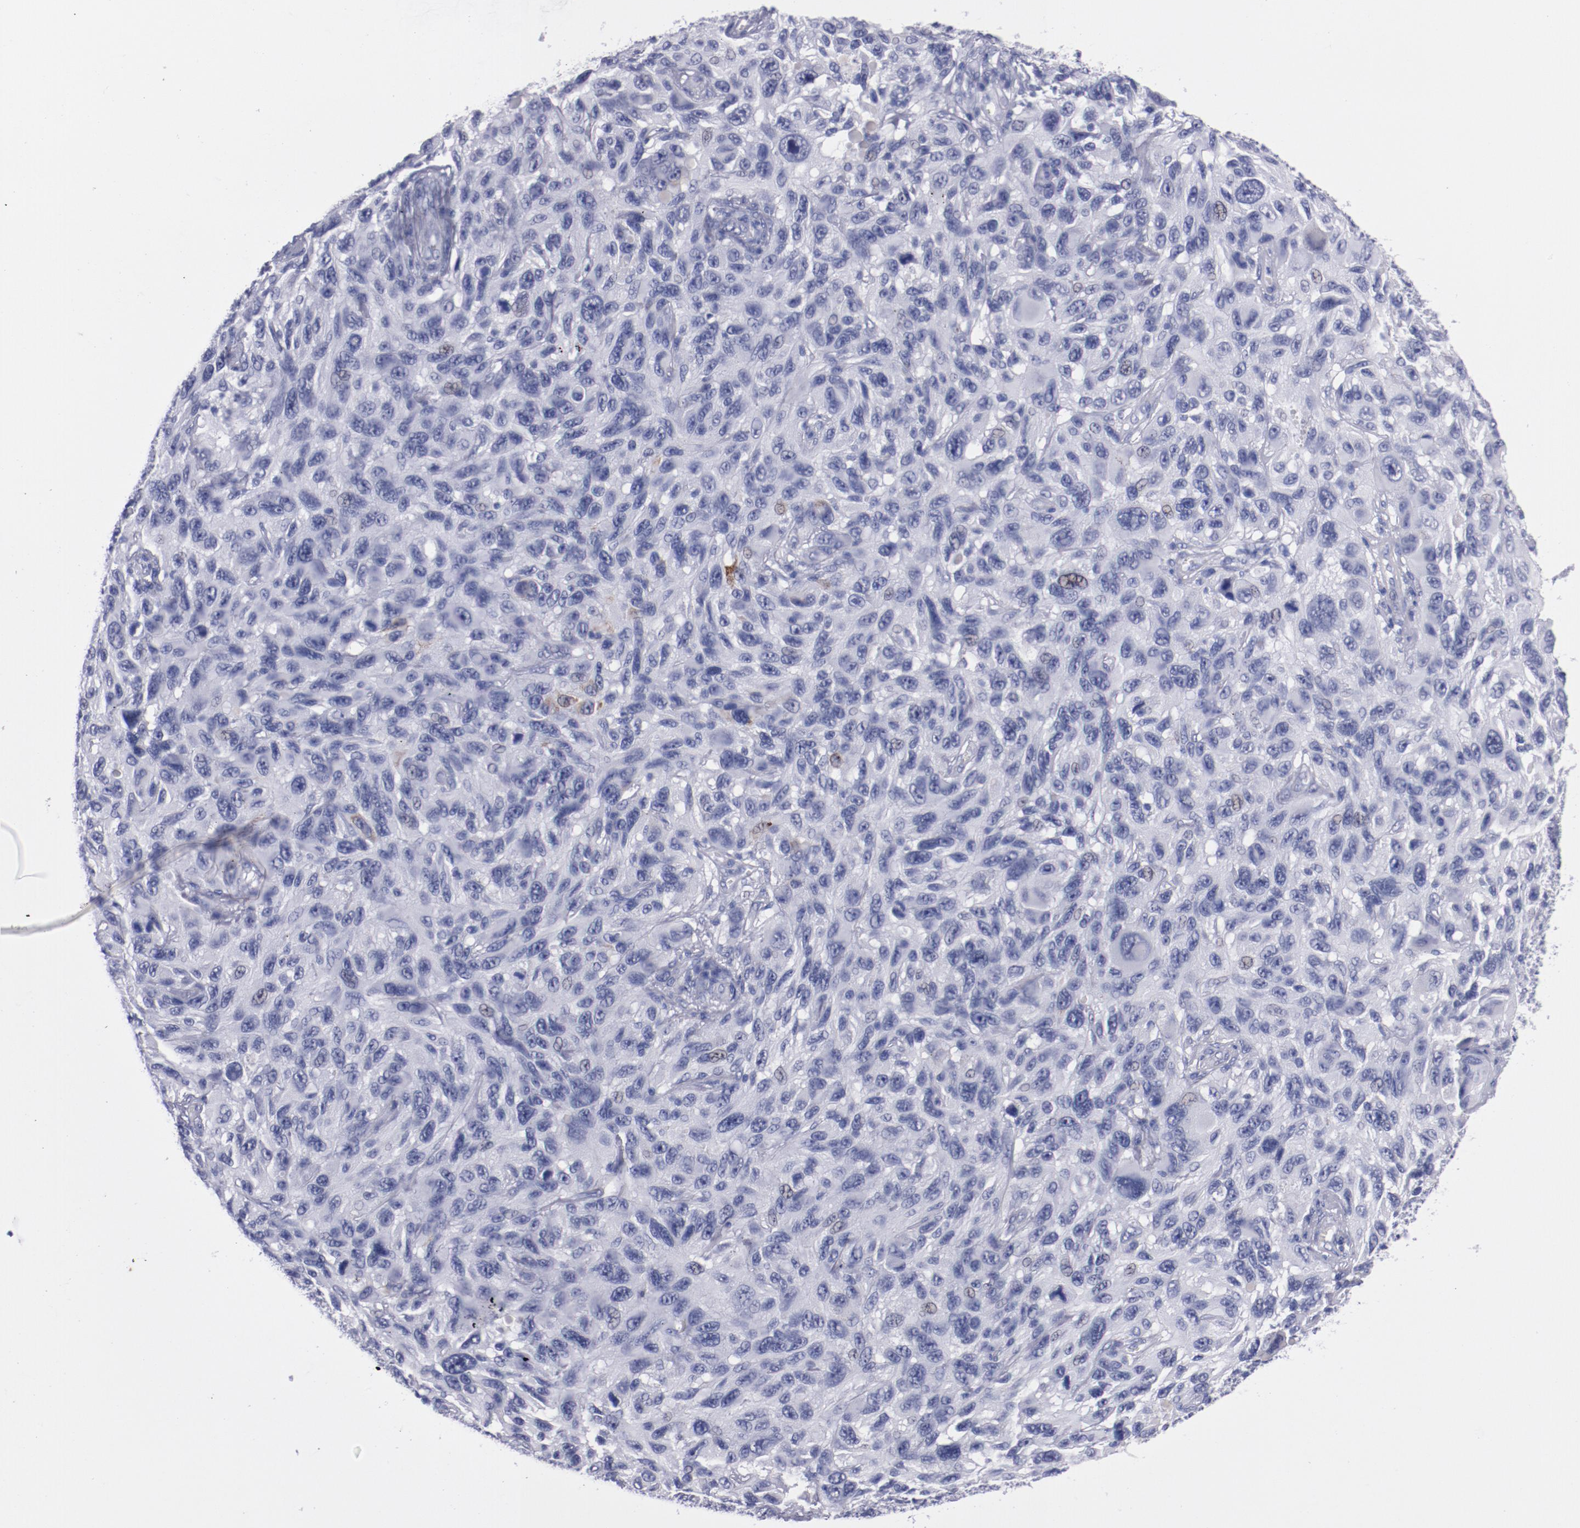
{"staining": {"intensity": "negative", "quantity": "none", "location": "none"}, "tissue": "melanoma", "cell_type": "Tumor cells", "image_type": "cancer", "snomed": [{"axis": "morphology", "description": "Malignant melanoma, NOS"}, {"axis": "topography", "description": "Skin"}], "caption": "This is an immunohistochemistry (IHC) micrograph of human melanoma. There is no expression in tumor cells.", "gene": "HNF1B", "patient": {"sex": "male", "age": 53}}